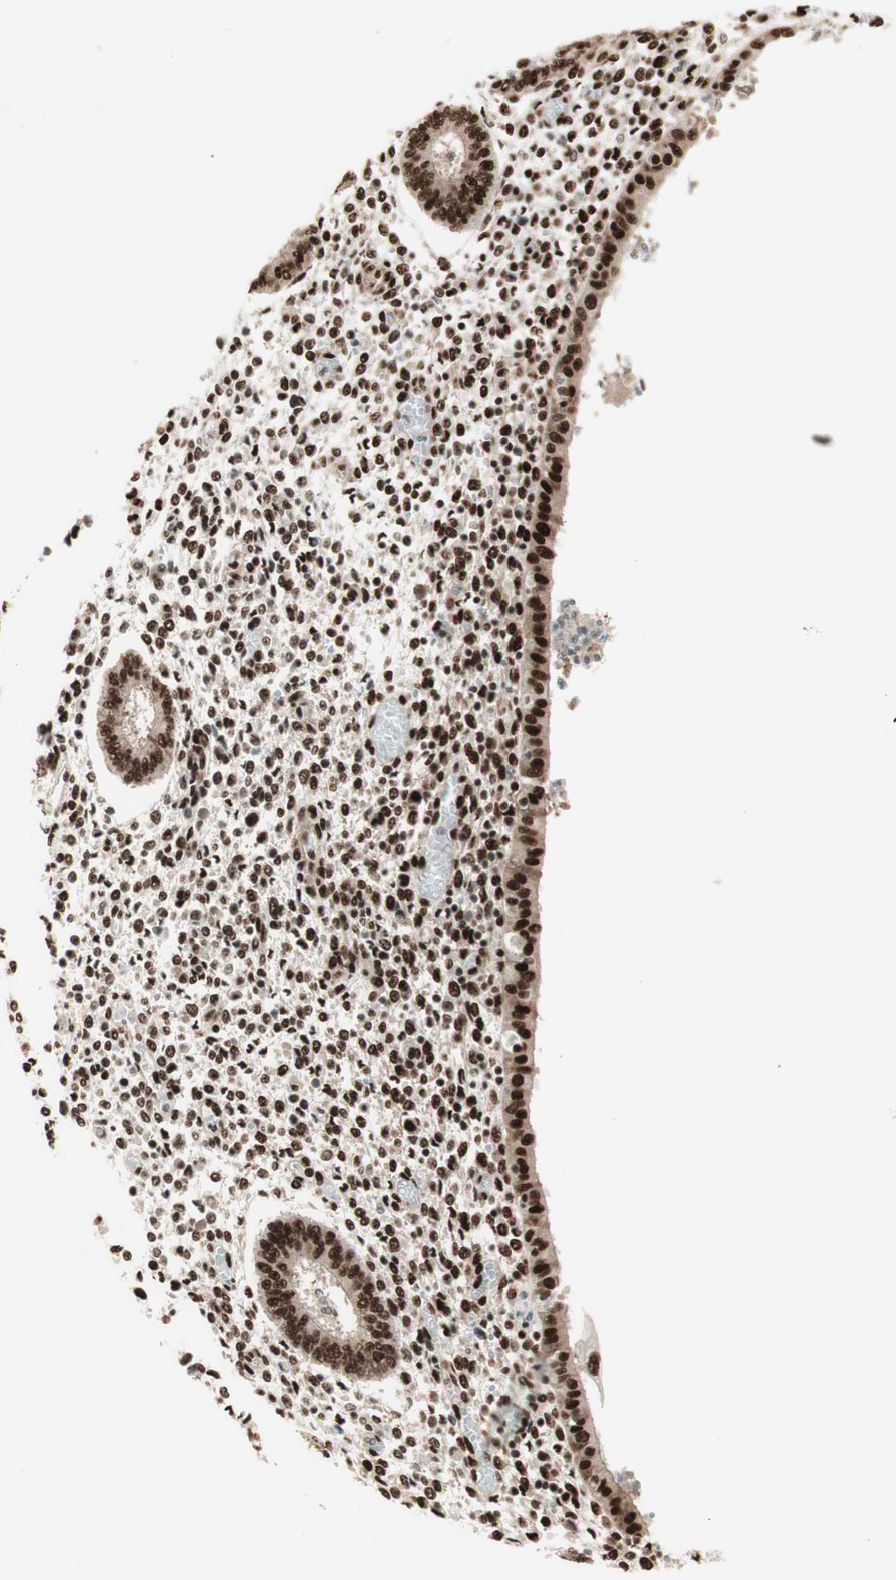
{"staining": {"intensity": "strong", "quantity": ">75%", "location": "nuclear"}, "tissue": "endometrium", "cell_type": "Cells in endometrial stroma", "image_type": "normal", "snomed": [{"axis": "morphology", "description": "Normal tissue, NOS"}, {"axis": "topography", "description": "Endometrium"}], "caption": "A brown stain labels strong nuclear staining of a protein in cells in endometrial stroma of unremarkable human endometrium.", "gene": "HEXIM1", "patient": {"sex": "female", "age": 35}}